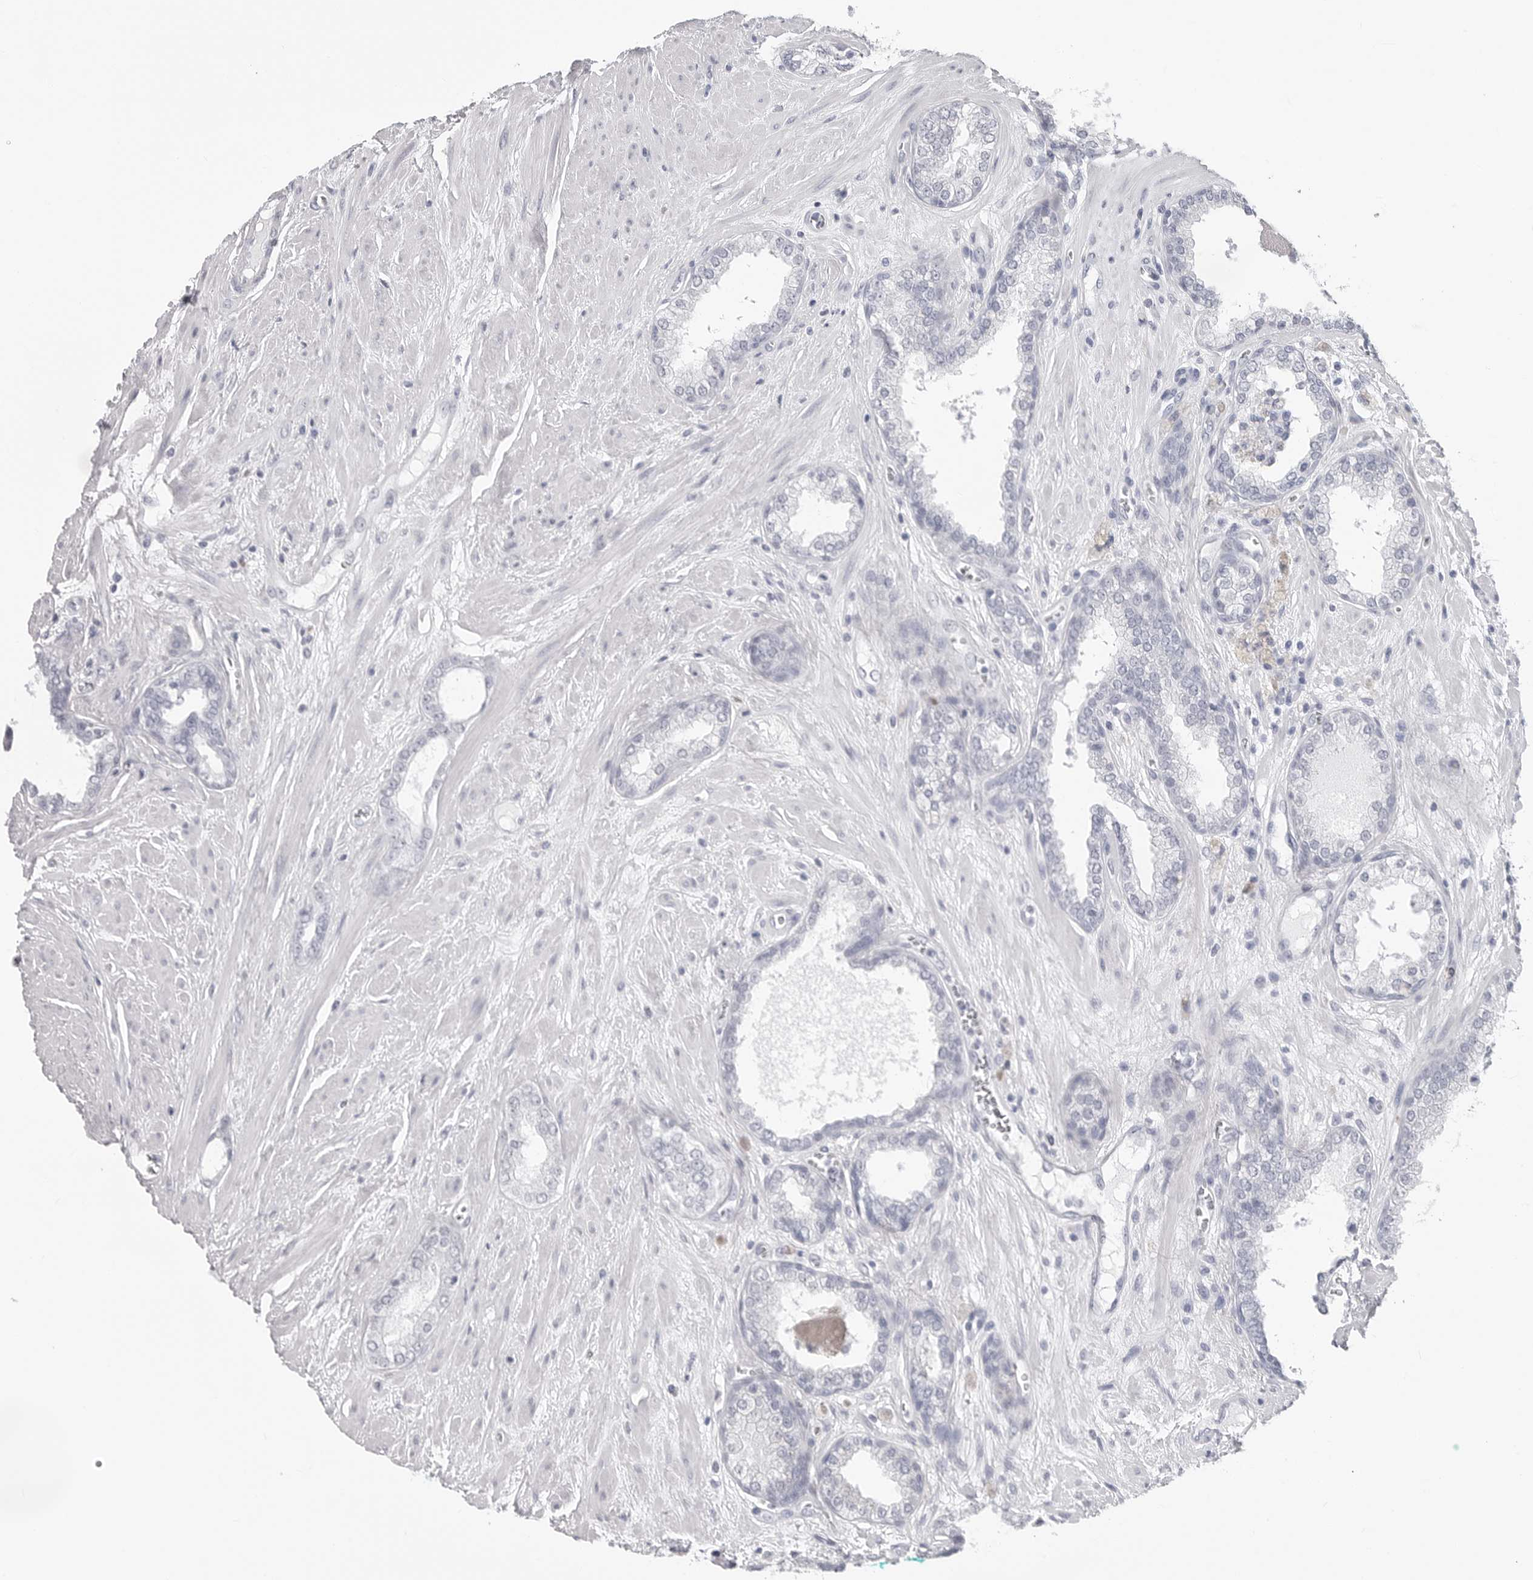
{"staining": {"intensity": "negative", "quantity": "none", "location": "none"}, "tissue": "prostate cancer", "cell_type": "Tumor cells", "image_type": "cancer", "snomed": [{"axis": "morphology", "description": "Adenocarcinoma, Low grade"}, {"axis": "topography", "description": "Prostate"}], "caption": "Prostate low-grade adenocarcinoma was stained to show a protein in brown. There is no significant positivity in tumor cells.", "gene": "CSH1", "patient": {"sex": "male", "age": 62}}